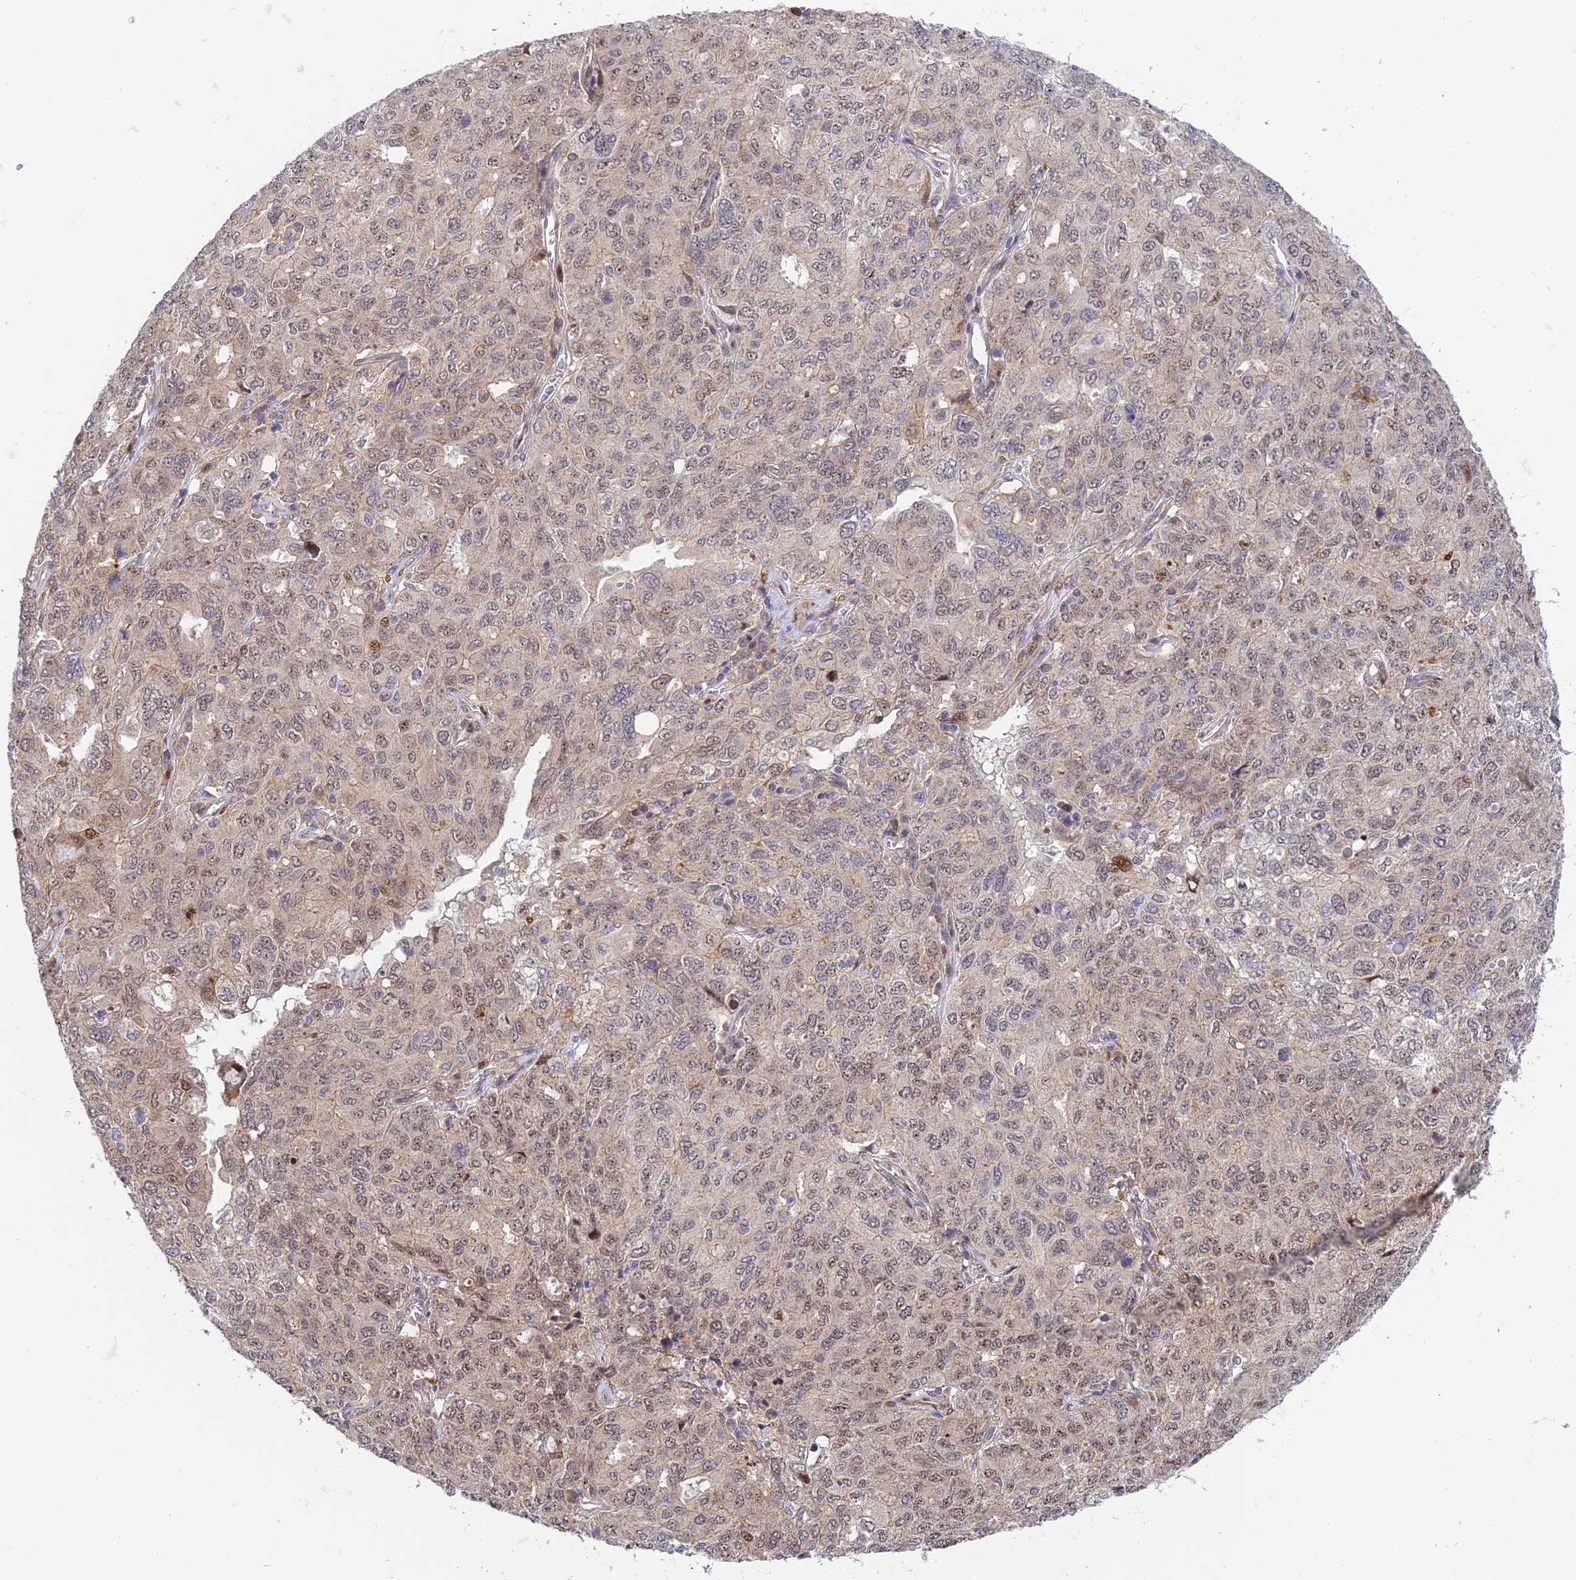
{"staining": {"intensity": "weak", "quantity": "25%-75%", "location": "nuclear"}, "tissue": "ovarian cancer", "cell_type": "Tumor cells", "image_type": "cancer", "snomed": [{"axis": "morphology", "description": "Carcinoma, endometroid"}, {"axis": "topography", "description": "Ovary"}], "caption": "Tumor cells show low levels of weak nuclear expression in about 25%-75% of cells in human ovarian cancer (endometroid carcinoma). (DAB IHC with brightfield microscopy, high magnification).", "gene": "ZNF584", "patient": {"sex": "female", "age": 62}}